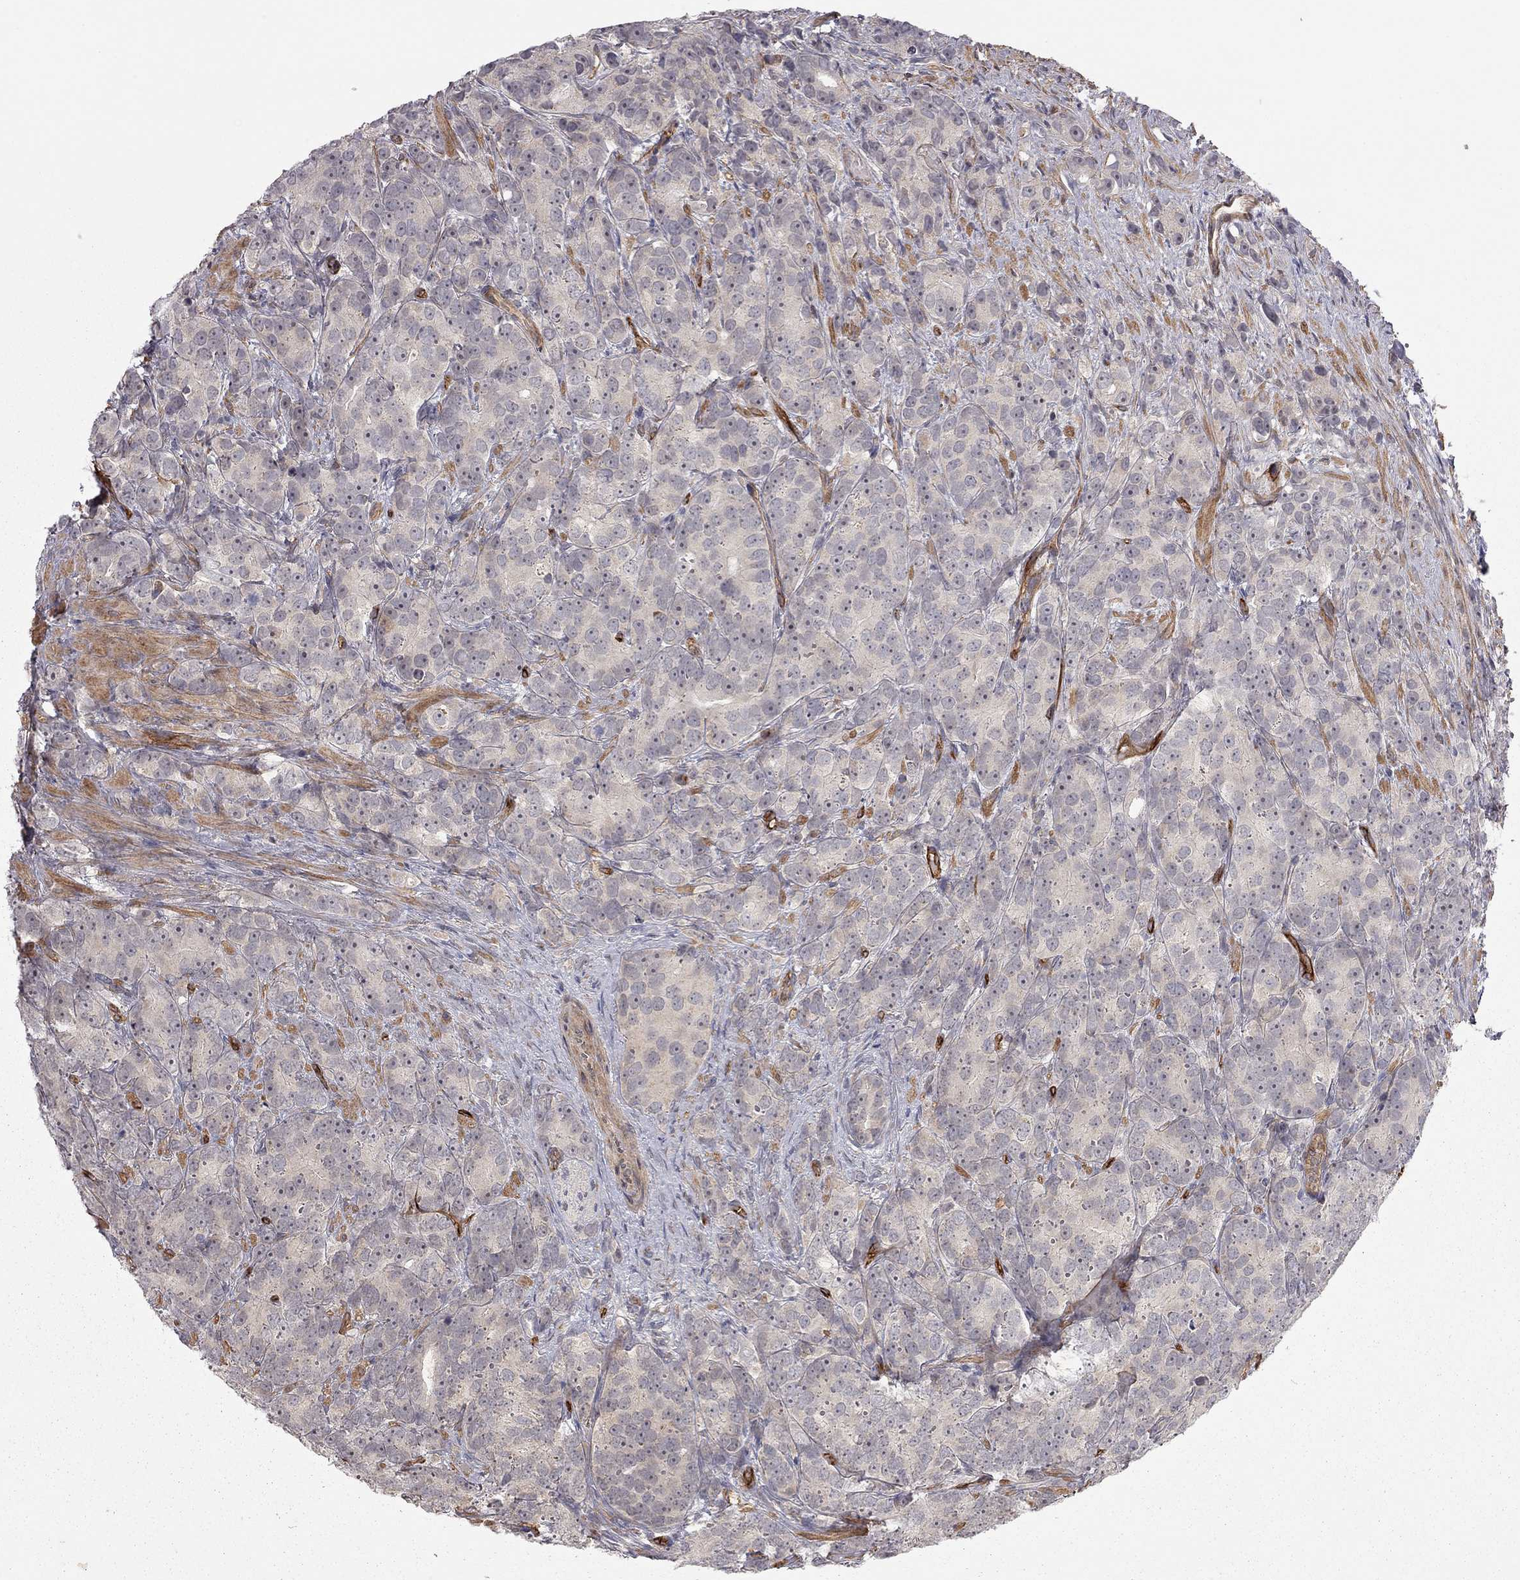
{"staining": {"intensity": "negative", "quantity": "none", "location": "none"}, "tissue": "prostate cancer", "cell_type": "Tumor cells", "image_type": "cancer", "snomed": [{"axis": "morphology", "description": "Adenocarcinoma, High grade"}, {"axis": "topography", "description": "Prostate"}], "caption": "DAB immunohistochemical staining of prostate cancer exhibits no significant expression in tumor cells.", "gene": "EXOC3L2", "patient": {"sex": "male", "age": 90}}